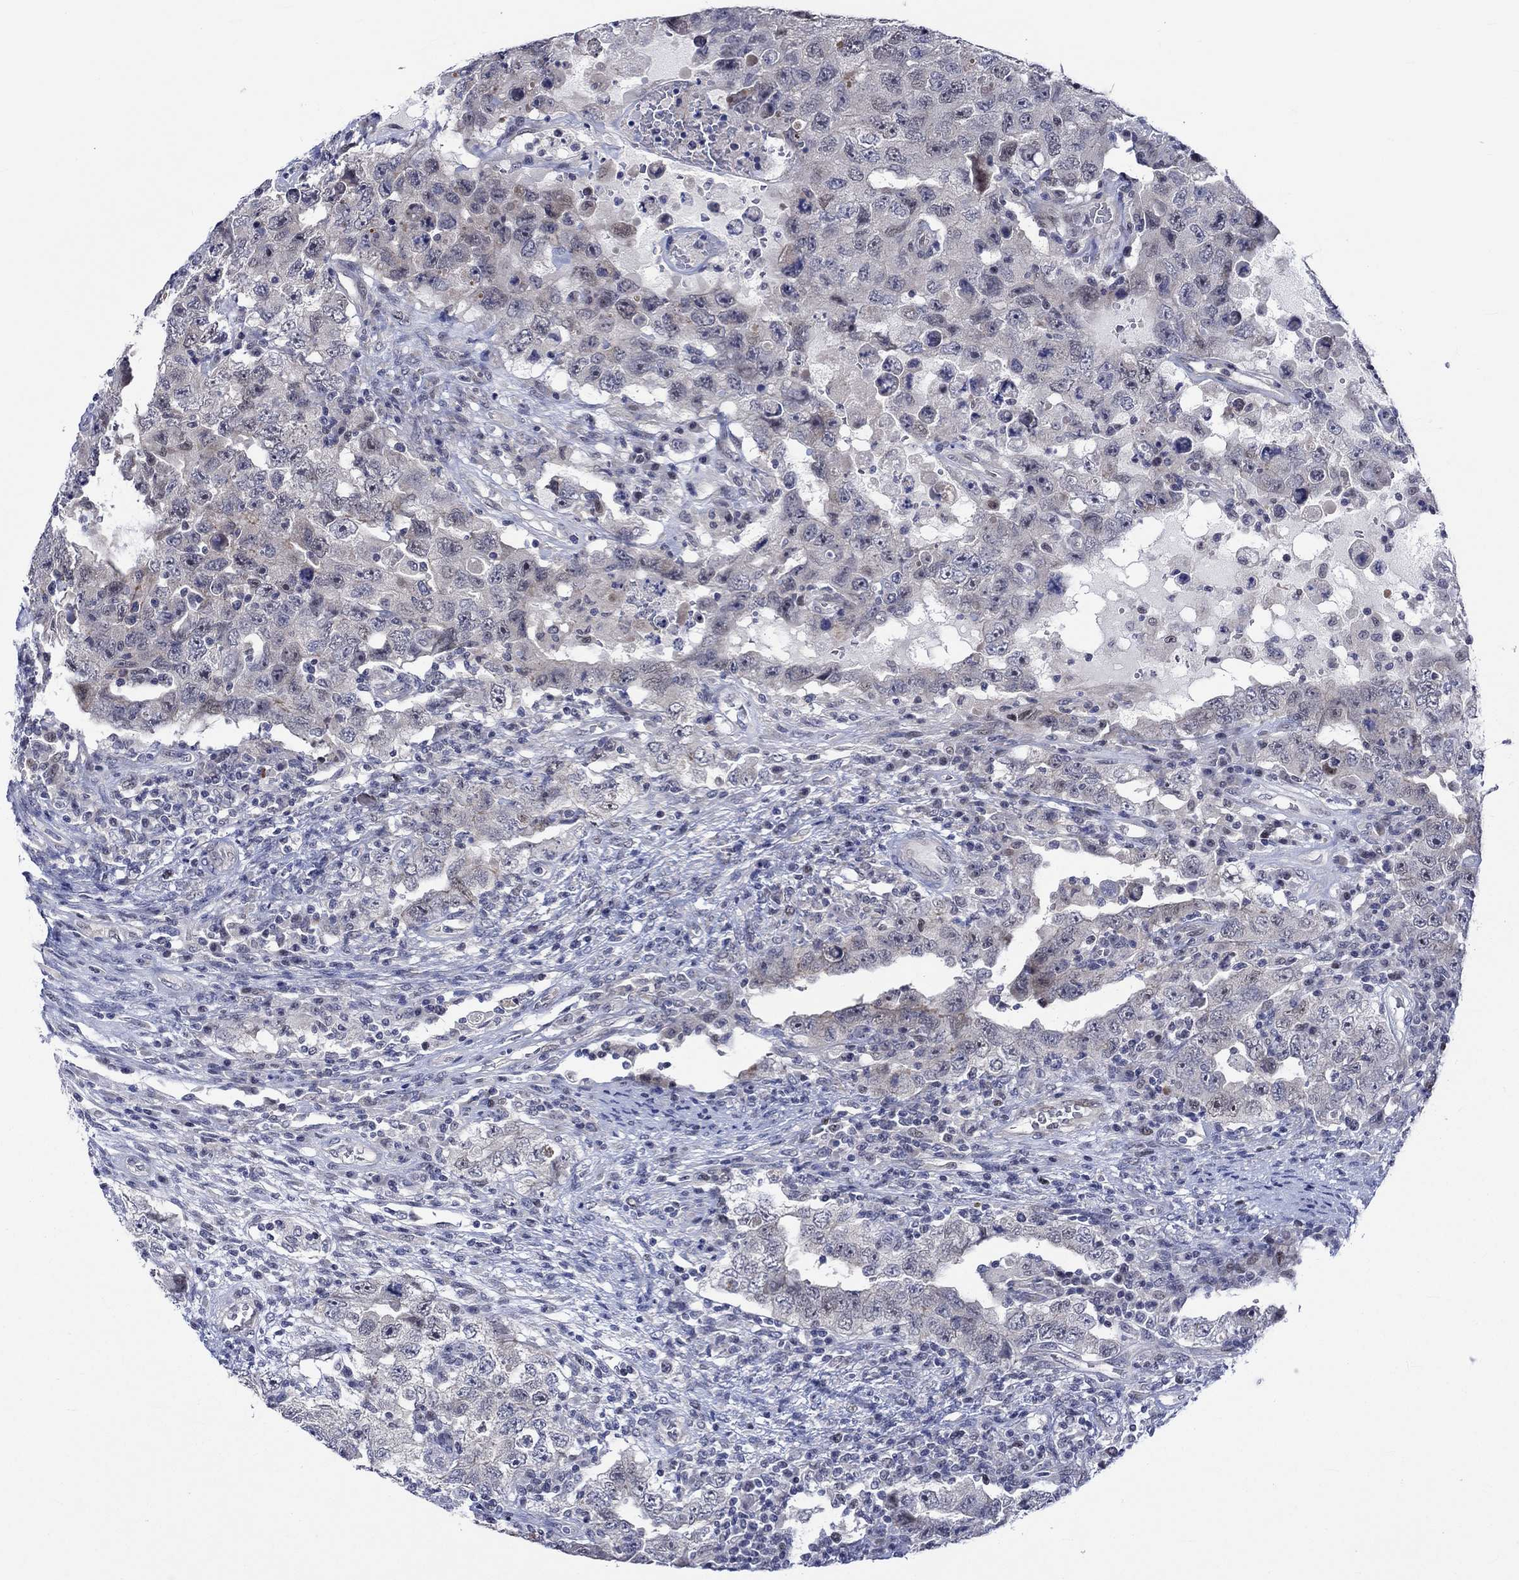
{"staining": {"intensity": "negative", "quantity": "none", "location": "none"}, "tissue": "testis cancer", "cell_type": "Tumor cells", "image_type": "cancer", "snomed": [{"axis": "morphology", "description": "Carcinoma, Embryonal, NOS"}, {"axis": "topography", "description": "Testis"}], "caption": "IHC histopathology image of testis embryonal carcinoma stained for a protein (brown), which demonstrates no positivity in tumor cells.", "gene": "E2F8", "patient": {"sex": "male", "age": 26}}